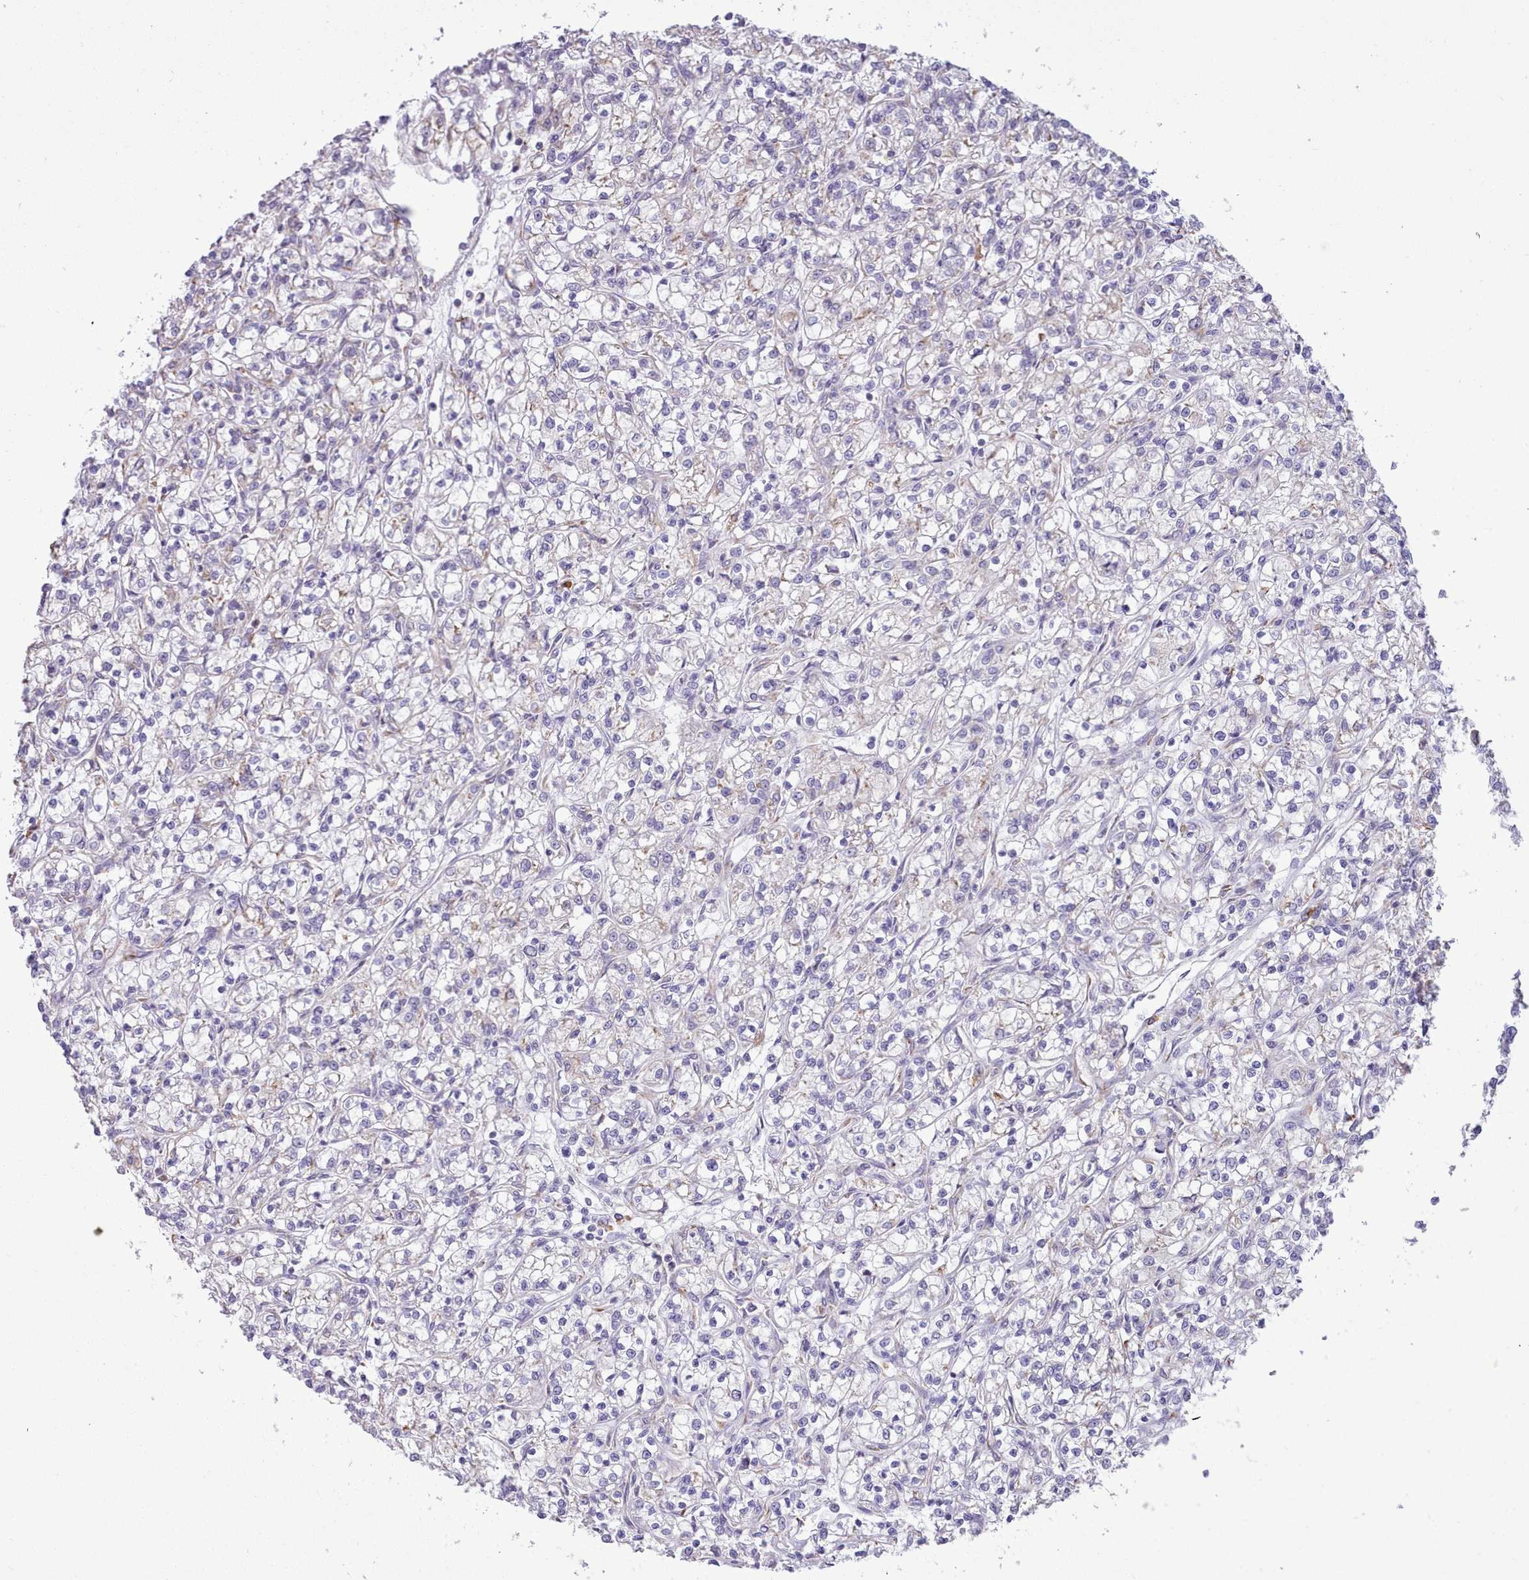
{"staining": {"intensity": "negative", "quantity": "none", "location": "none"}, "tissue": "renal cancer", "cell_type": "Tumor cells", "image_type": "cancer", "snomed": [{"axis": "morphology", "description": "Adenocarcinoma, NOS"}, {"axis": "topography", "description": "Kidney"}], "caption": "Immunohistochemistry image of neoplastic tissue: renal adenocarcinoma stained with DAB reveals no significant protein positivity in tumor cells.", "gene": "SEC61B", "patient": {"sex": "female", "age": 59}}